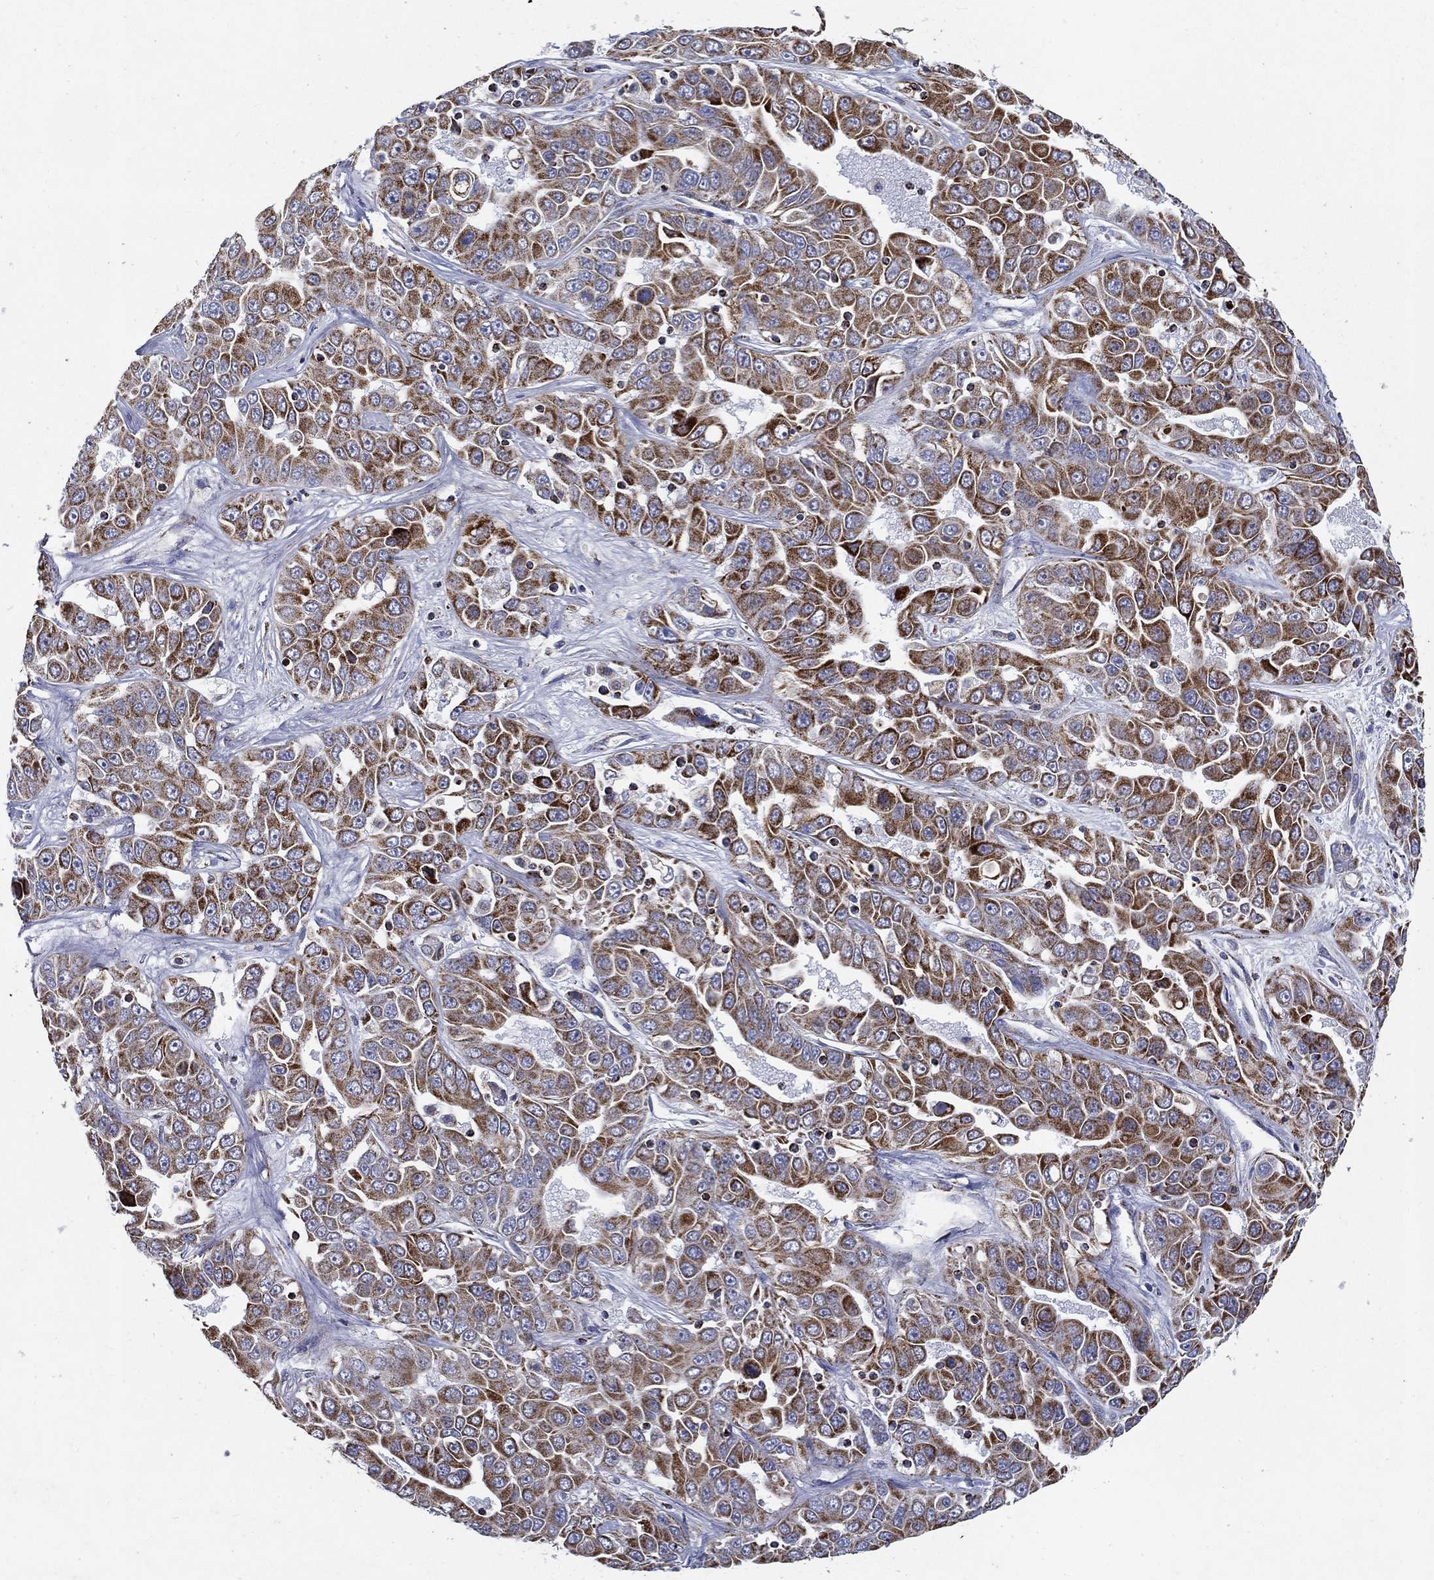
{"staining": {"intensity": "strong", "quantity": ">75%", "location": "cytoplasmic/membranous"}, "tissue": "liver cancer", "cell_type": "Tumor cells", "image_type": "cancer", "snomed": [{"axis": "morphology", "description": "Cholangiocarcinoma"}, {"axis": "topography", "description": "Liver"}], "caption": "Immunohistochemistry staining of liver cholangiocarcinoma, which exhibits high levels of strong cytoplasmic/membranous positivity in about >75% of tumor cells indicating strong cytoplasmic/membranous protein positivity. The staining was performed using DAB (3,3'-diaminobenzidine) (brown) for protein detection and nuclei were counterstained in hematoxylin (blue).", "gene": "SFXN1", "patient": {"sex": "female", "age": 52}}